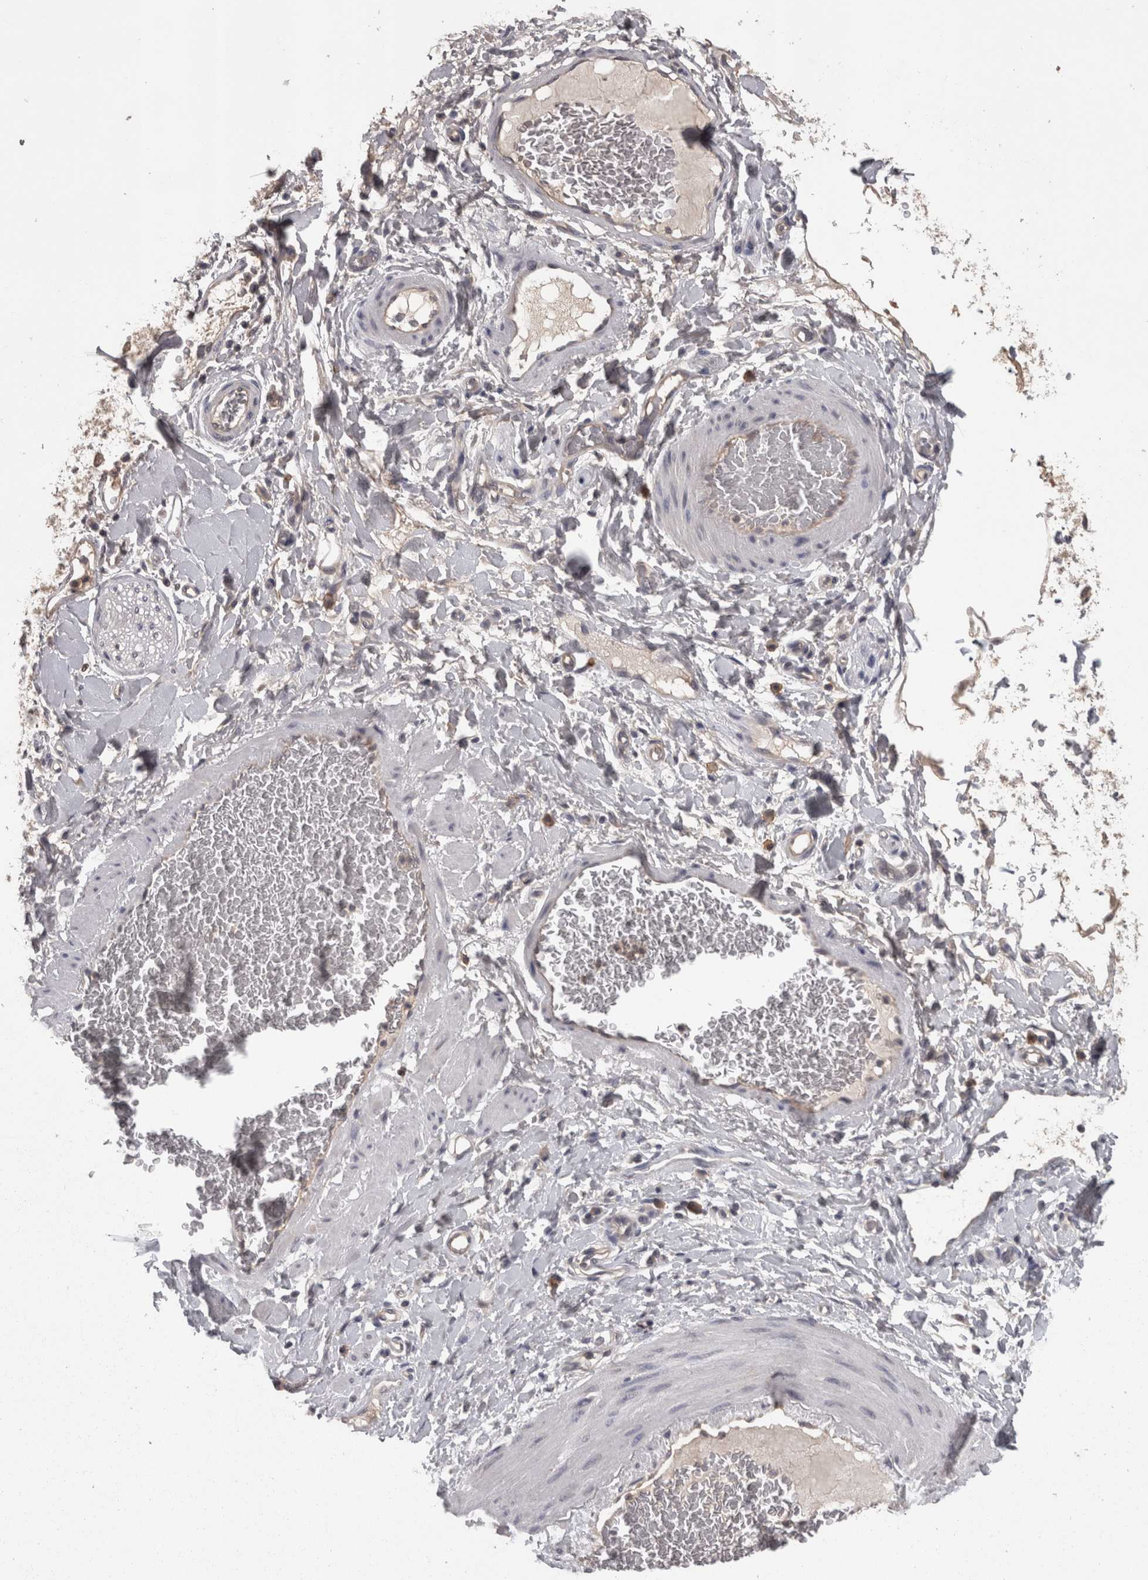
{"staining": {"intensity": "negative", "quantity": "none", "location": "none"}, "tissue": "adipose tissue", "cell_type": "Adipocytes", "image_type": "normal", "snomed": [{"axis": "morphology", "description": "Normal tissue, NOS"}, {"axis": "morphology", "description": "Adenocarcinoma, NOS"}, {"axis": "topography", "description": "Esophagus"}], "caption": "The histopathology image shows no staining of adipocytes in benign adipose tissue.", "gene": "PON3", "patient": {"sex": "male", "age": 62}}